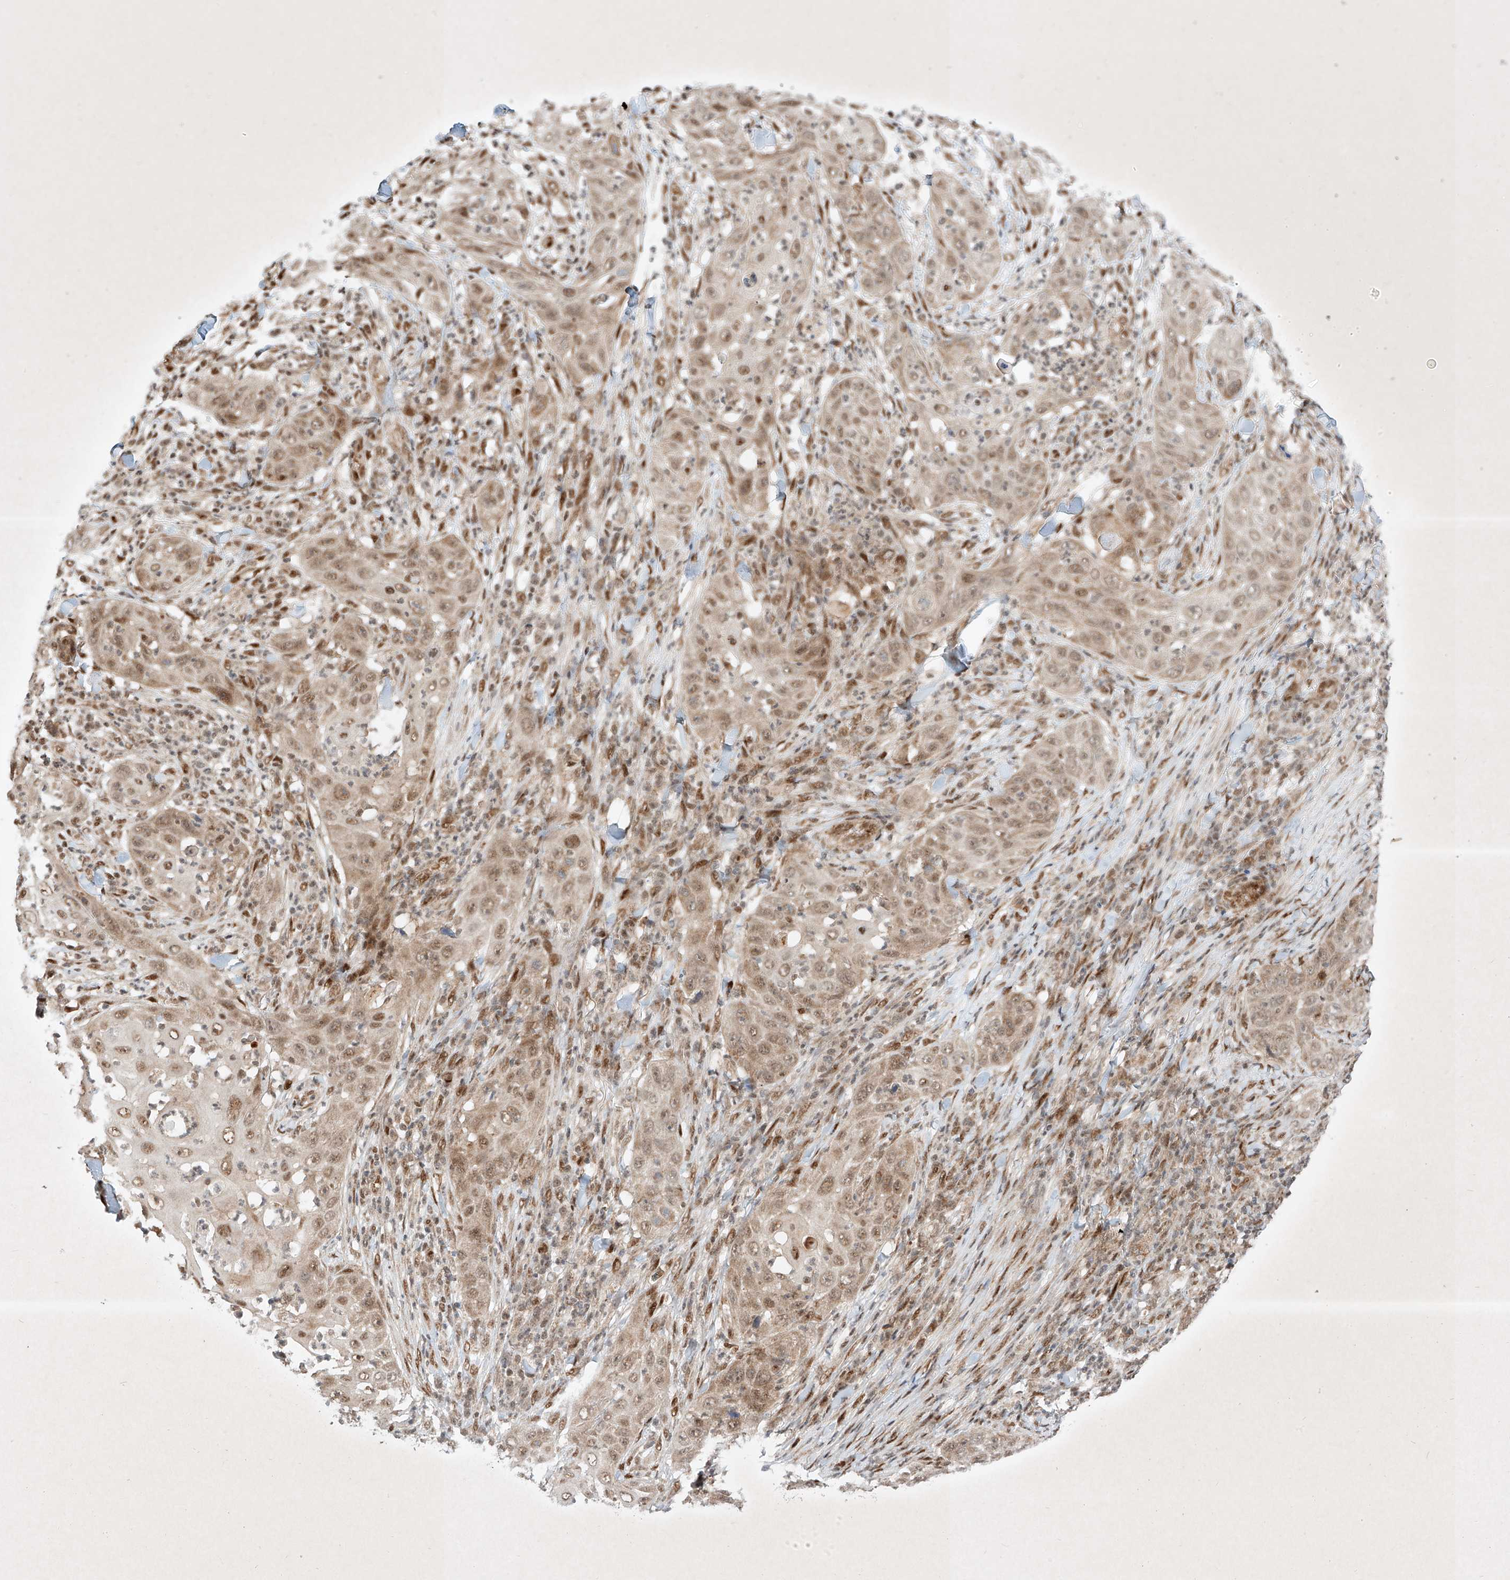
{"staining": {"intensity": "weak", "quantity": ">75%", "location": "cytoplasmic/membranous,nuclear"}, "tissue": "skin cancer", "cell_type": "Tumor cells", "image_type": "cancer", "snomed": [{"axis": "morphology", "description": "Squamous cell carcinoma, NOS"}, {"axis": "topography", "description": "Skin"}], "caption": "Immunohistochemical staining of skin cancer displays low levels of weak cytoplasmic/membranous and nuclear protein staining in about >75% of tumor cells.", "gene": "EPG5", "patient": {"sex": "female", "age": 44}}